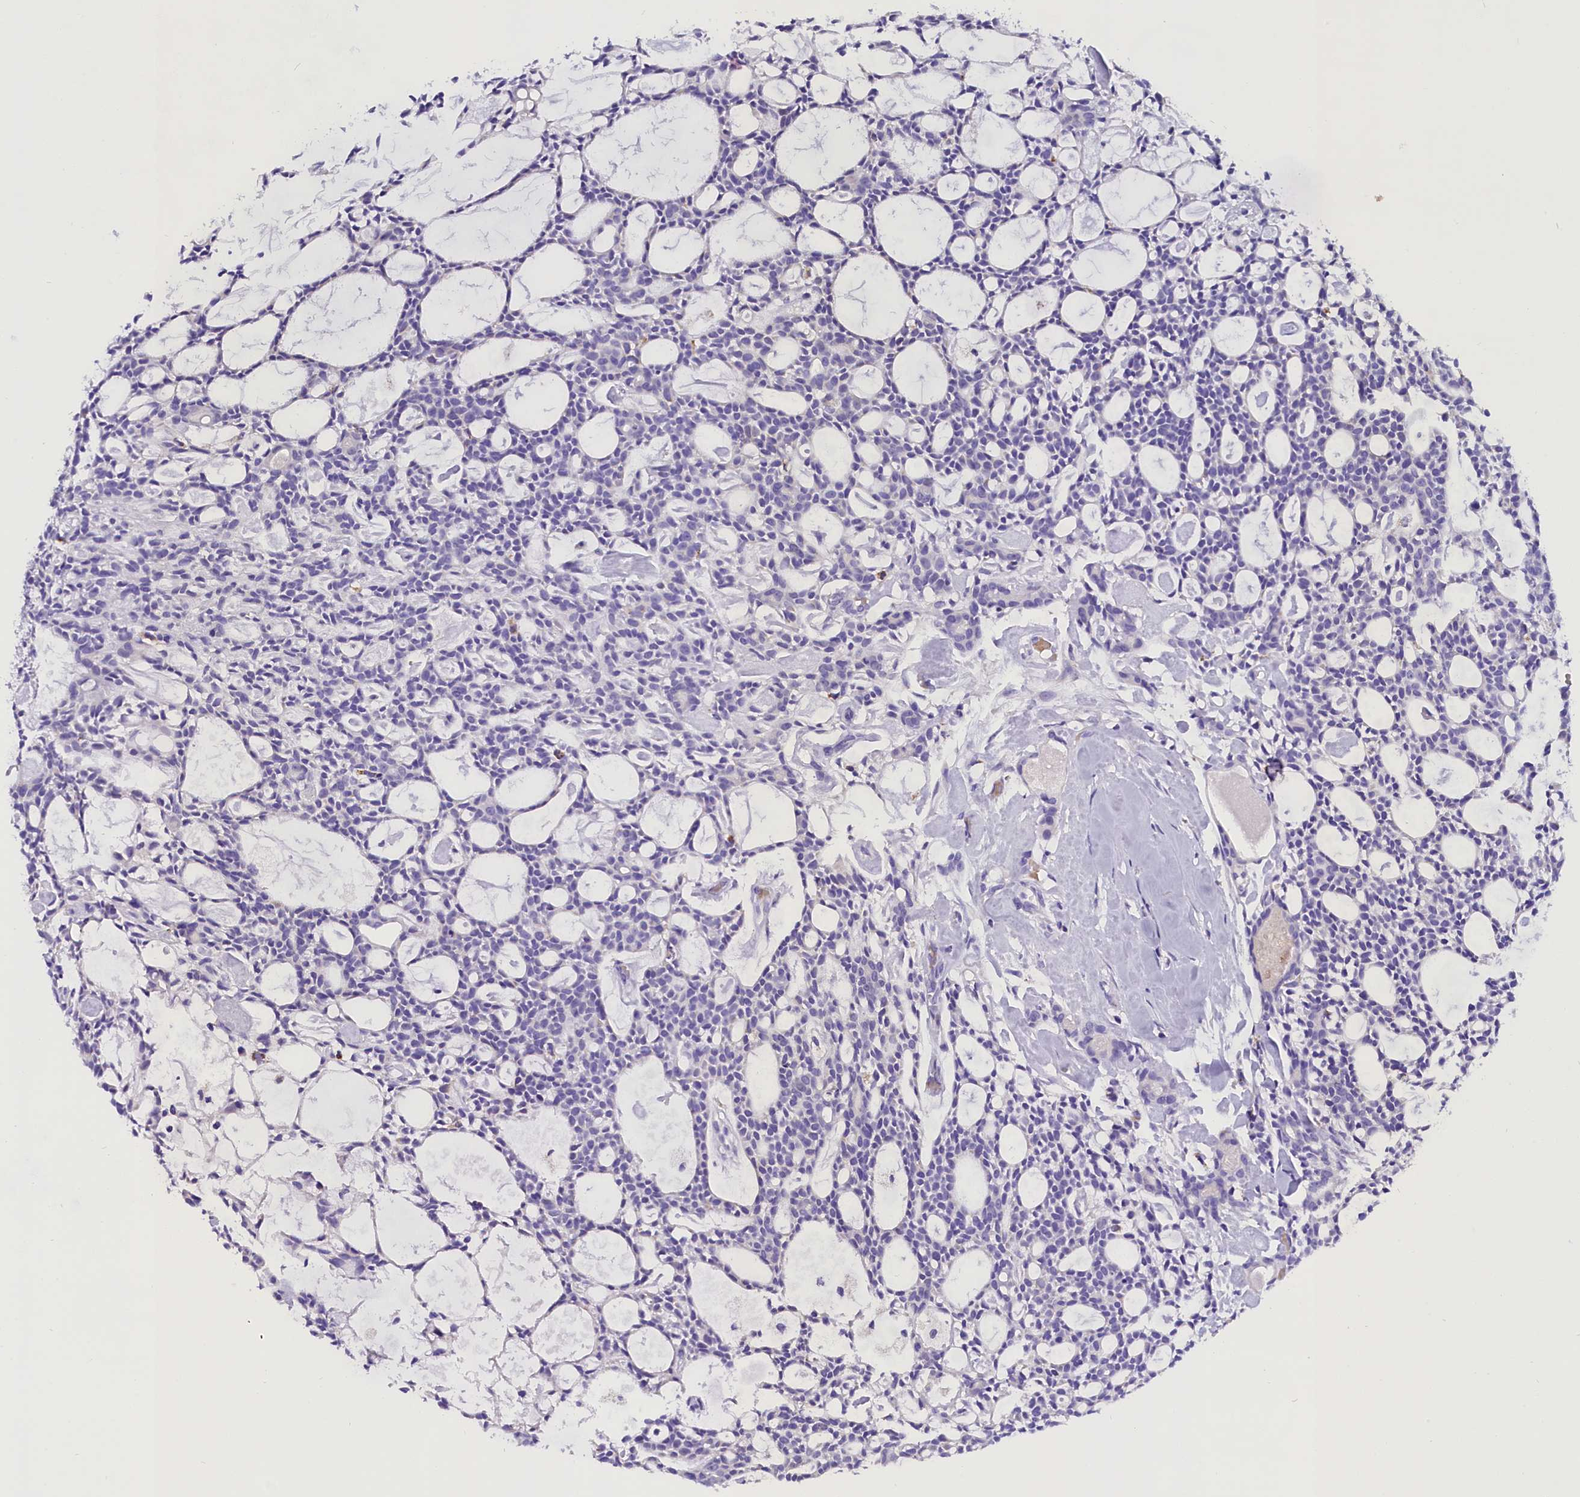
{"staining": {"intensity": "negative", "quantity": "none", "location": "none"}, "tissue": "head and neck cancer", "cell_type": "Tumor cells", "image_type": "cancer", "snomed": [{"axis": "morphology", "description": "Adenocarcinoma, NOS"}, {"axis": "topography", "description": "Salivary gland"}, {"axis": "topography", "description": "Head-Neck"}], "caption": "Immunohistochemistry (IHC) photomicrograph of human head and neck cancer stained for a protein (brown), which demonstrates no positivity in tumor cells.", "gene": "ABAT", "patient": {"sex": "male", "age": 55}}